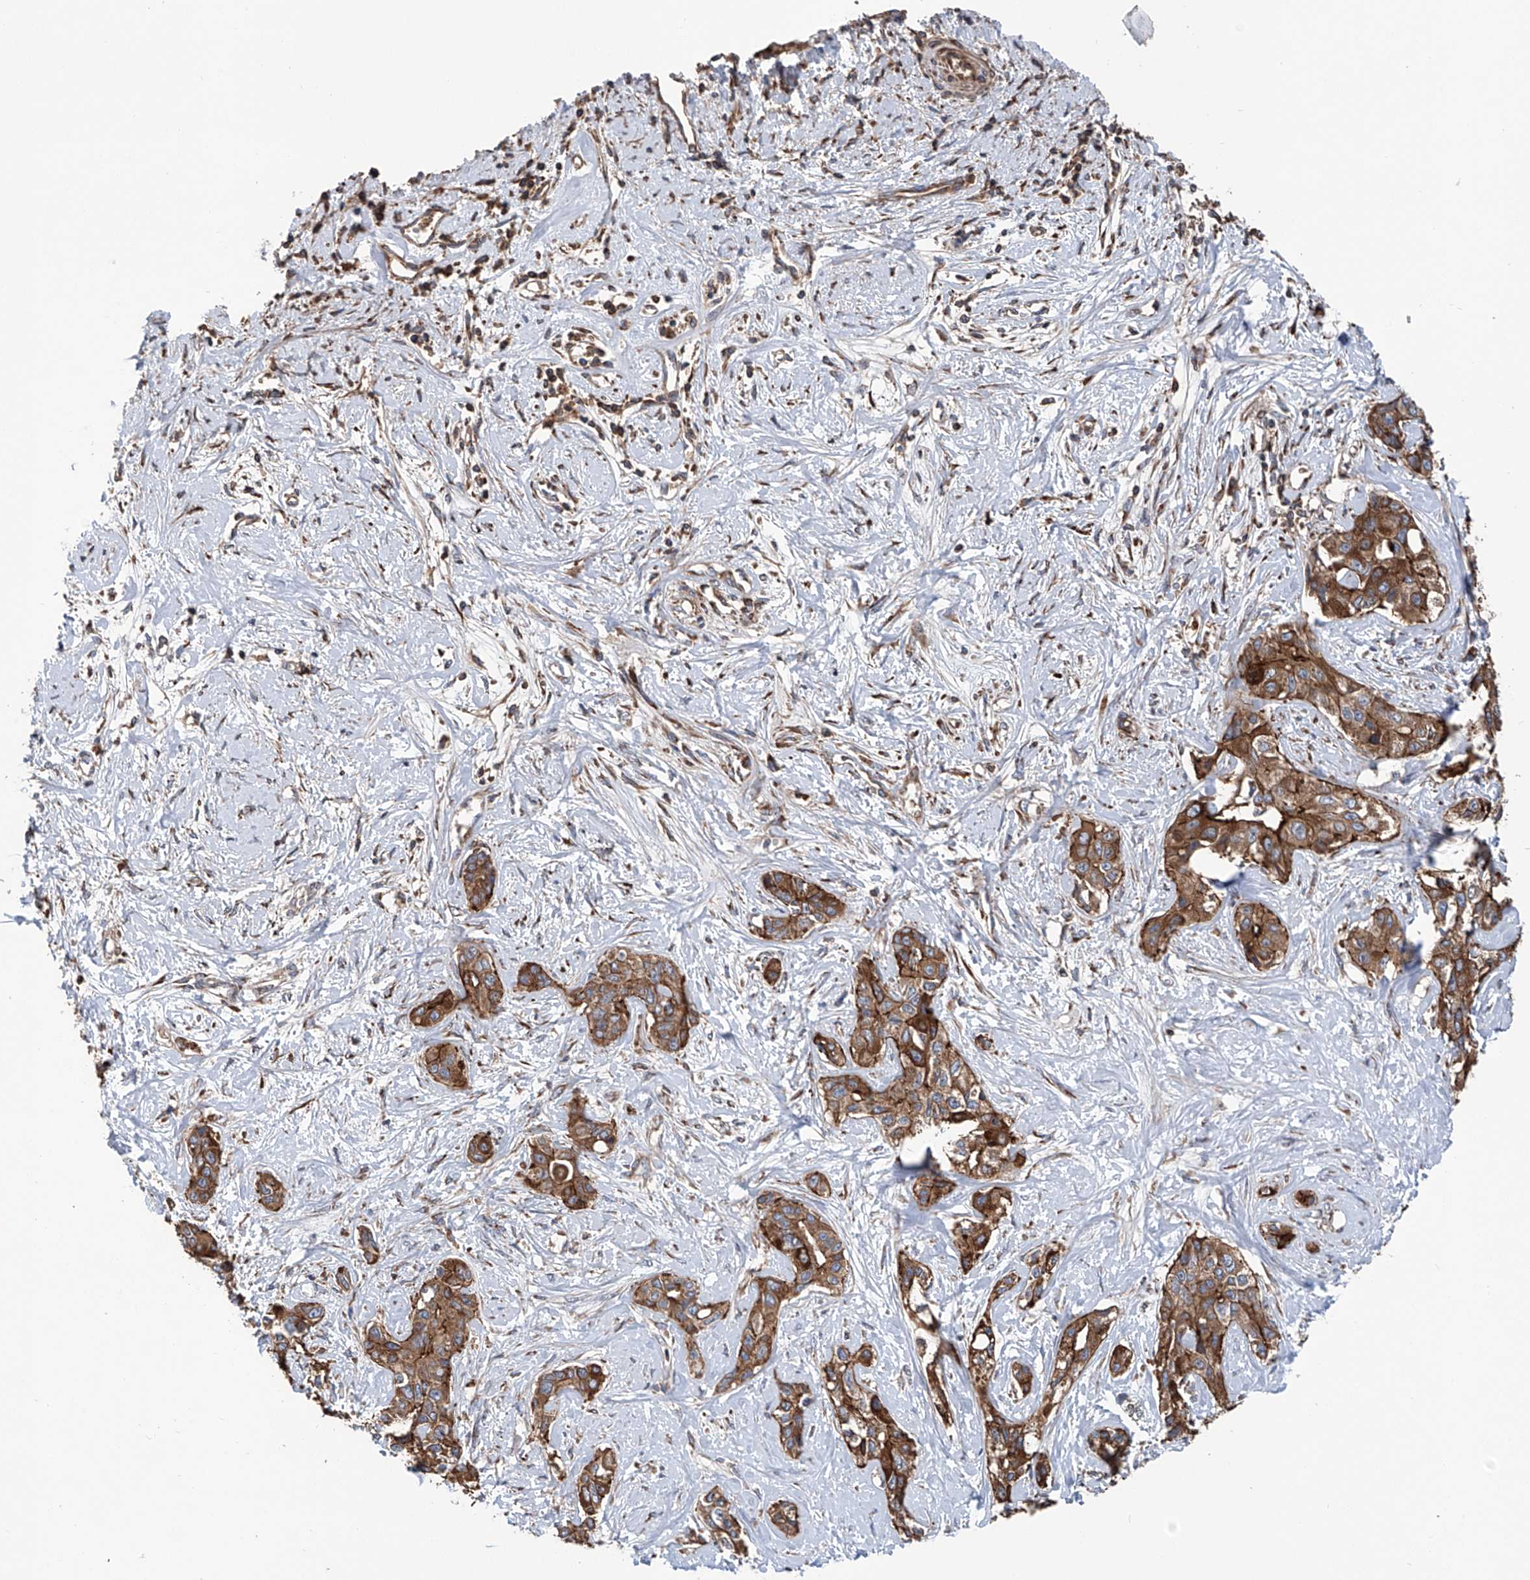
{"staining": {"intensity": "strong", "quantity": ">75%", "location": "cytoplasmic/membranous"}, "tissue": "liver cancer", "cell_type": "Tumor cells", "image_type": "cancer", "snomed": [{"axis": "morphology", "description": "Cholangiocarcinoma"}, {"axis": "topography", "description": "Liver"}], "caption": "Protein staining reveals strong cytoplasmic/membranous expression in approximately >75% of tumor cells in liver cholangiocarcinoma. The staining was performed using DAB (3,3'-diaminobenzidine) to visualize the protein expression in brown, while the nuclei were stained in blue with hematoxylin (Magnification: 20x).", "gene": "ASCC3", "patient": {"sex": "male", "age": 59}}